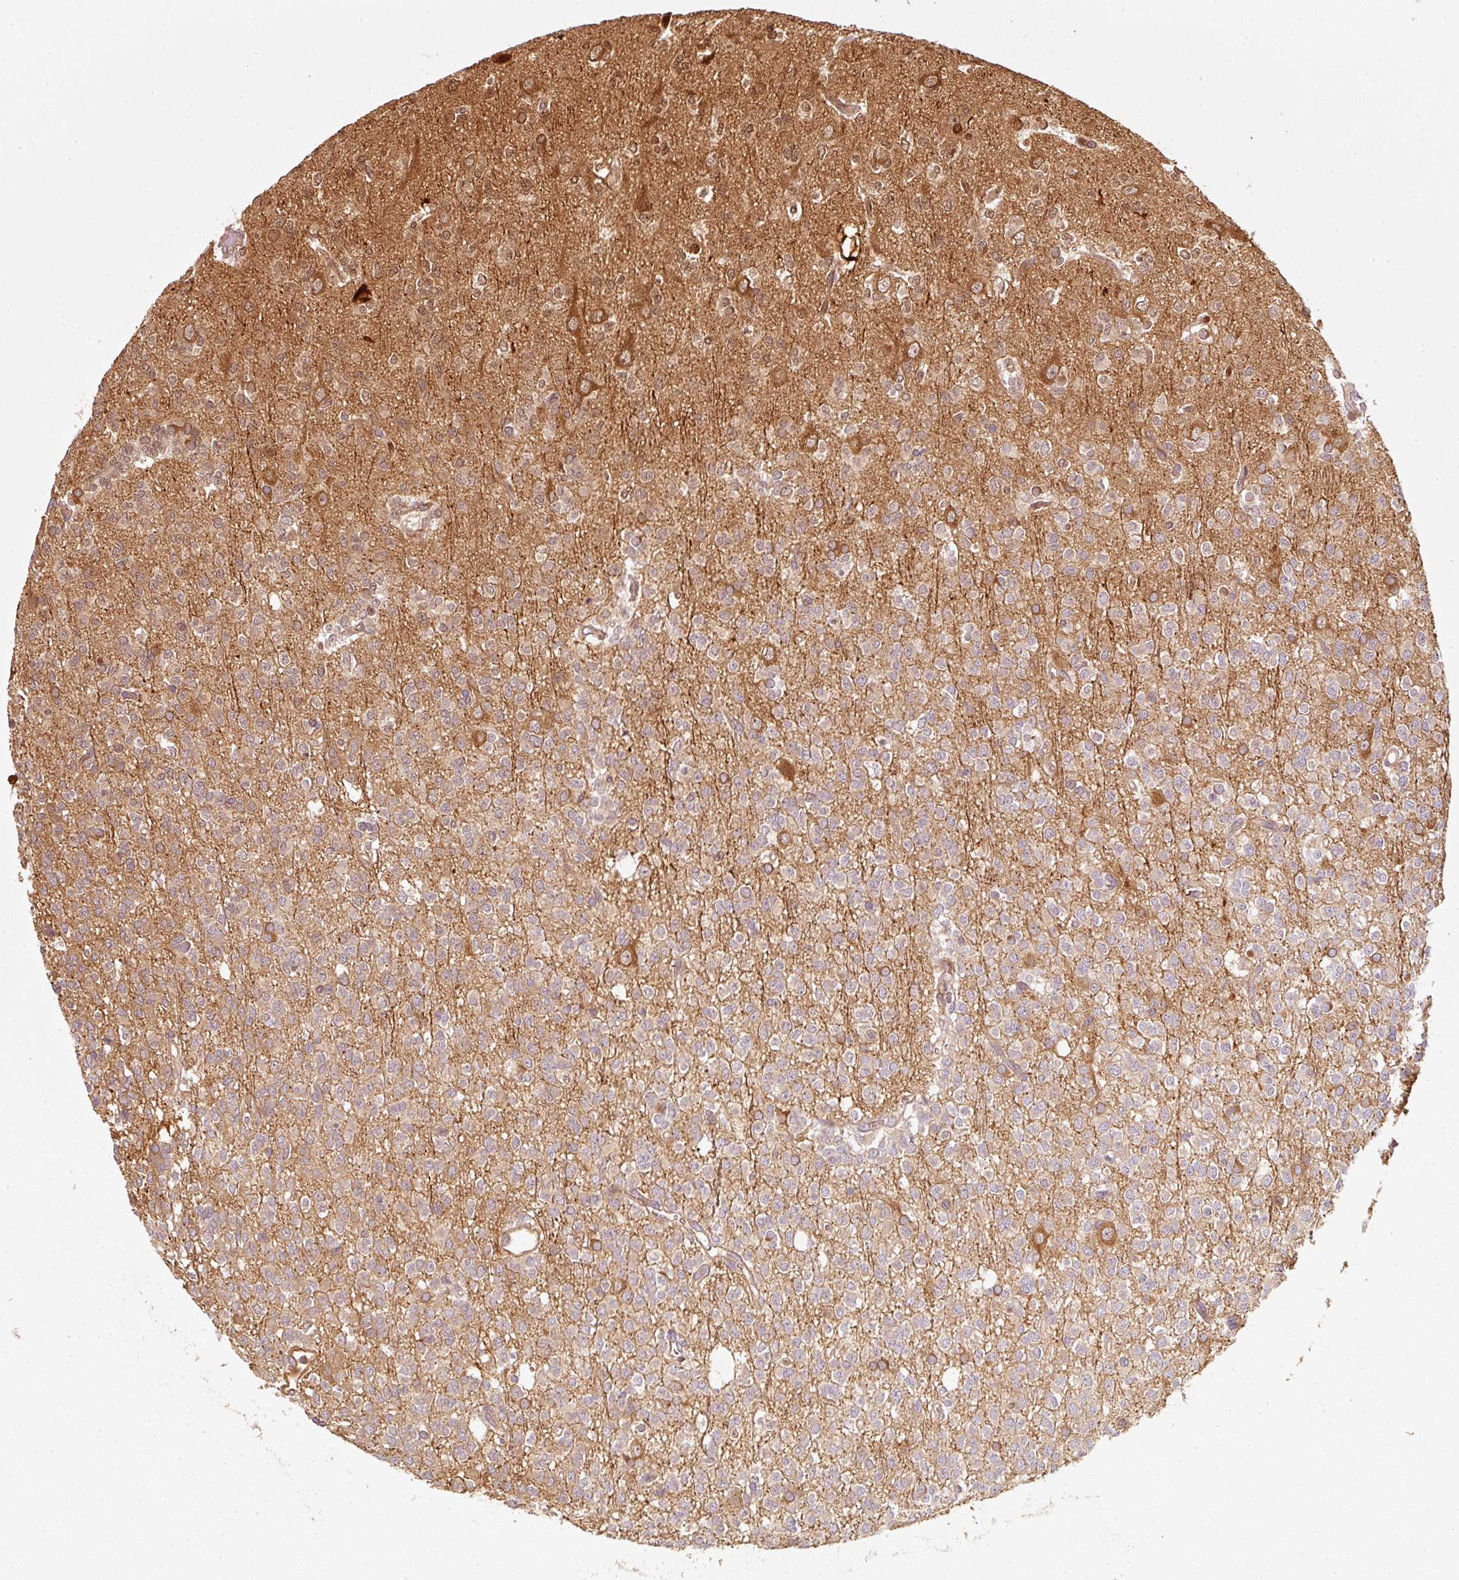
{"staining": {"intensity": "weak", "quantity": "25%-75%", "location": "cytoplasmic/membranous"}, "tissue": "glioma", "cell_type": "Tumor cells", "image_type": "cancer", "snomed": [{"axis": "morphology", "description": "Glioma, malignant, Low grade"}, {"axis": "topography", "description": "Brain"}], "caption": "IHC micrograph of neoplastic tissue: human low-grade glioma (malignant) stained using immunohistochemistry (IHC) displays low levels of weak protein expression localized specifically in the cytoplasmic/membranous of tumor cells, appearing as a cytoplasmic/membranous brown color.", "gene": "IQGAP2", "patient": {"sex": "female", "age": 33}}